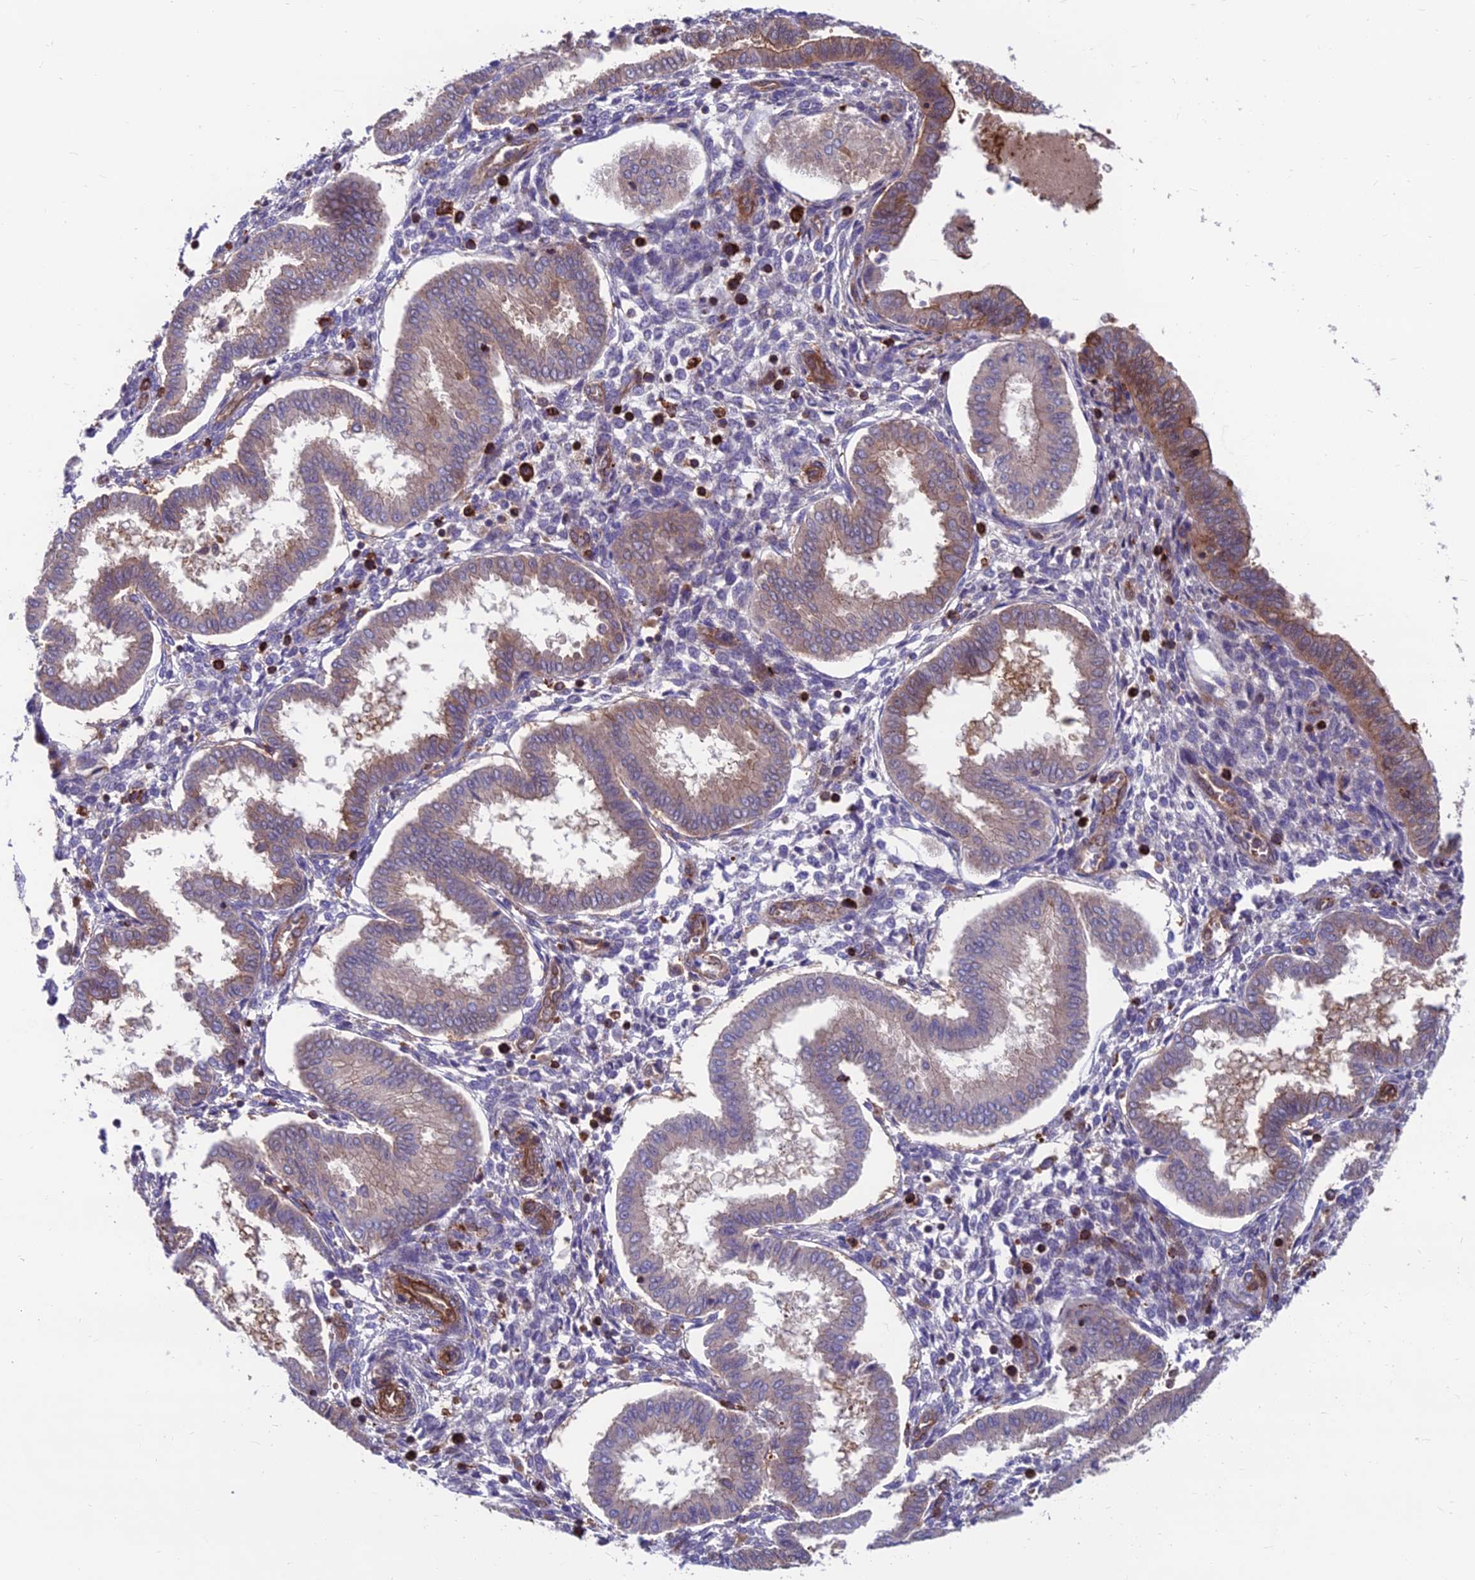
{"staining": {"intensity": "negative", "quantity": "none", "location": "none"}, "tissue": "endometrium", "cell_type": "Cells in endometrial stroma", "image_type": "normal", "snomed": [{"axis": "morphology", "description": "Normal tissue, NOS"}, {"axis": "topography", "description": "Endometrium"}], "caption": "The photomicrograph demonstrates no significant positivity in cells in endometrial stroma of endometrium. (Immunohistochemistry (ihc), brightfield microscopy, high magnification).", "gene": "RTN4RL1", "patient": {"sex": "female", "age": 24}}